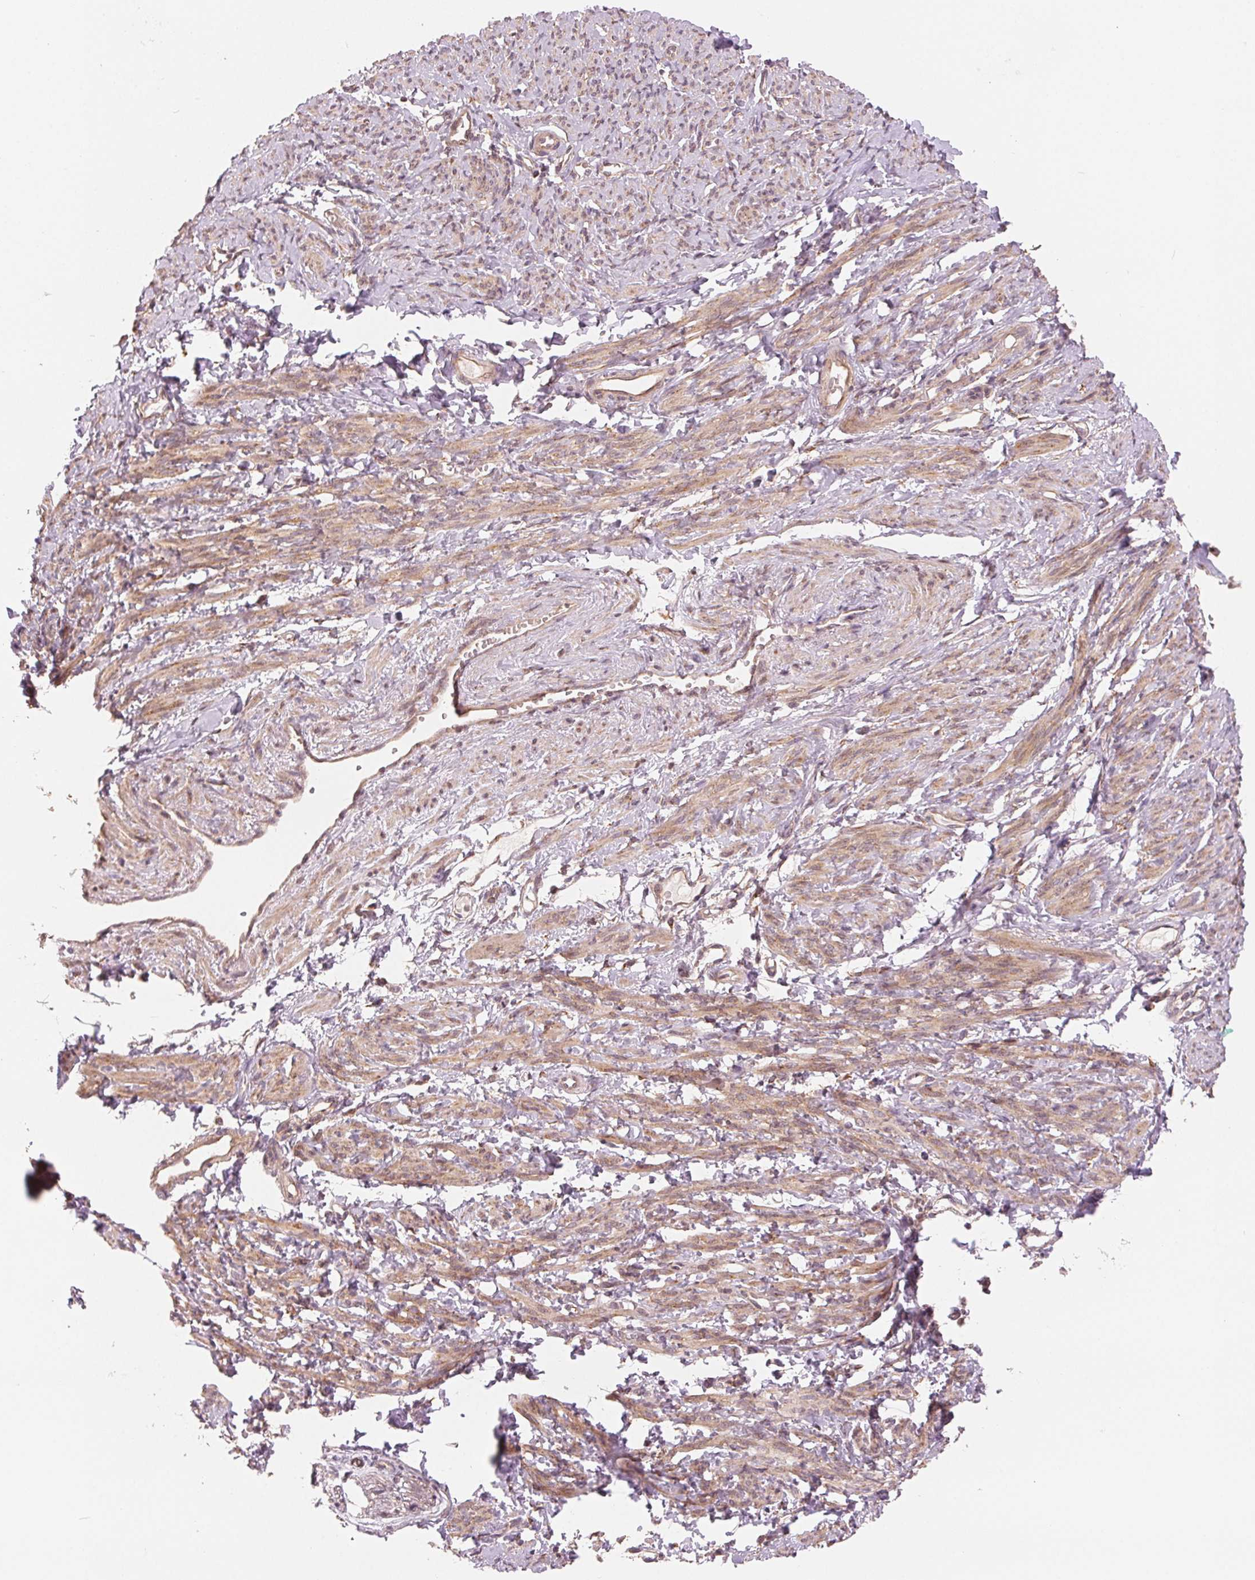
{"staining": {"intensity": "moderate", "quantity": ">75%", "location": "cytoplasmic/membranous"}, "tissue": "smooth muscle", "cell_type": "Smooth muscle cells", "image_type": "normal", "snomed": [{"axis": "morphology", "description": "Normal tissue, NOS"}, {"axis": "topography", "description": "Smooth muscle"}], "caption": "Unremarkable smooth muscle was stained to show a protein in brown. There is medium levels of moderate cytoplasmic/membranous staining in approximately >75% of smooth muscle cells. Using DAB (3,3'-diaminobenzidine) (brown) and hematoxylin (blue) stains, captured at high magnification using brightfield microscopy.", "gene": "SLC20A1", "patient": {"sex": "female", "age": 65}}